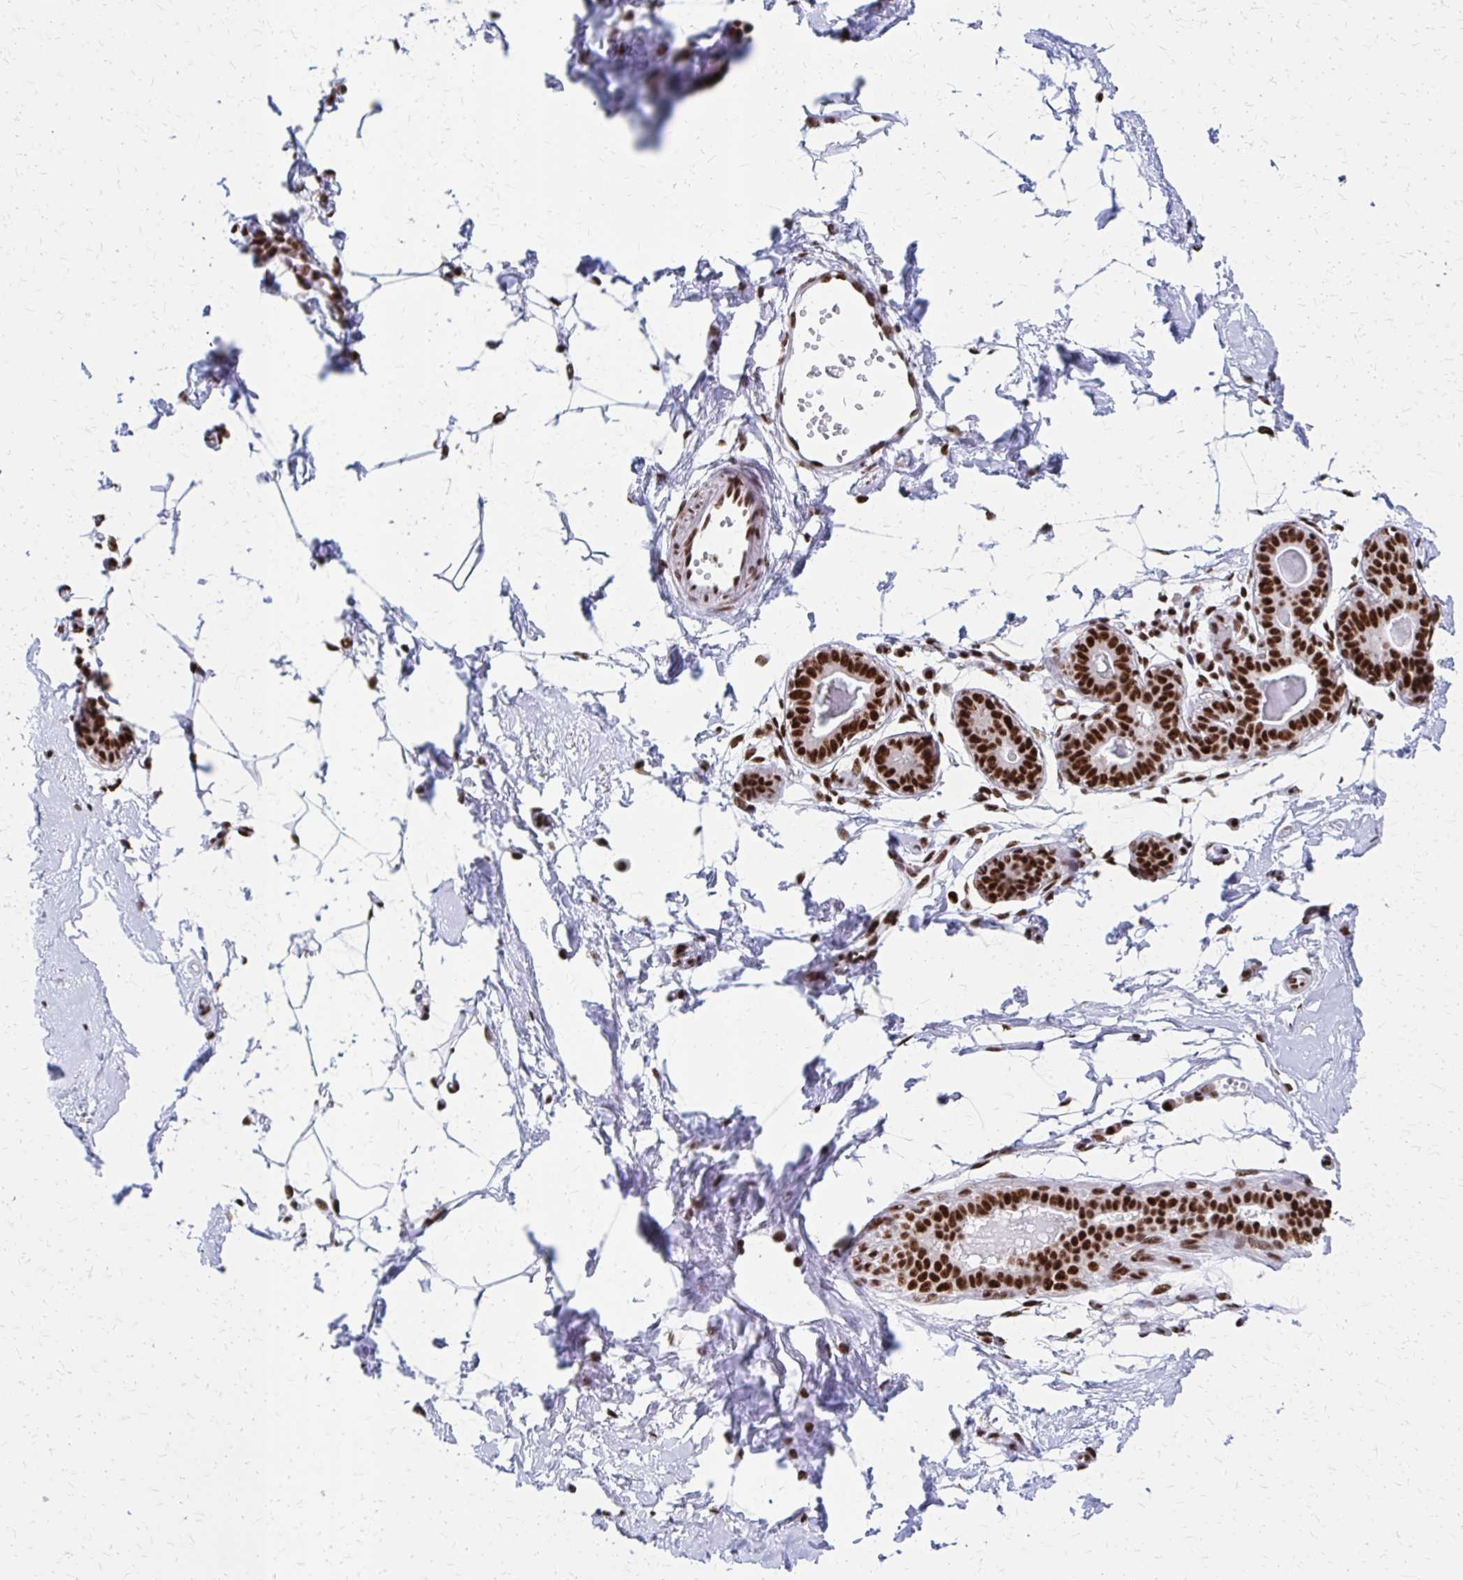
{"staining": {"intensity": "negative", "quantity": "none", "location": "none"}, "tissue": "breast", "cell_type": "Adipocytes", "image_type": "normal", "snomed": [{"axis": "morphology", "description": "Normal tissue, NOS"}, {"axis": "topography", "description": "Breast"}], "caption": "The image displays no staining of adipocytes in benign breast. Brightfield microscopy of immunohistochemistry (IHC) stained with DAB (3,3'-diaminobenzidine) (brown) and hematoxylin (blue), captured at high magnification.", "gene": "CNKSR3", "patient": {"sex": "female", "age": 45}}